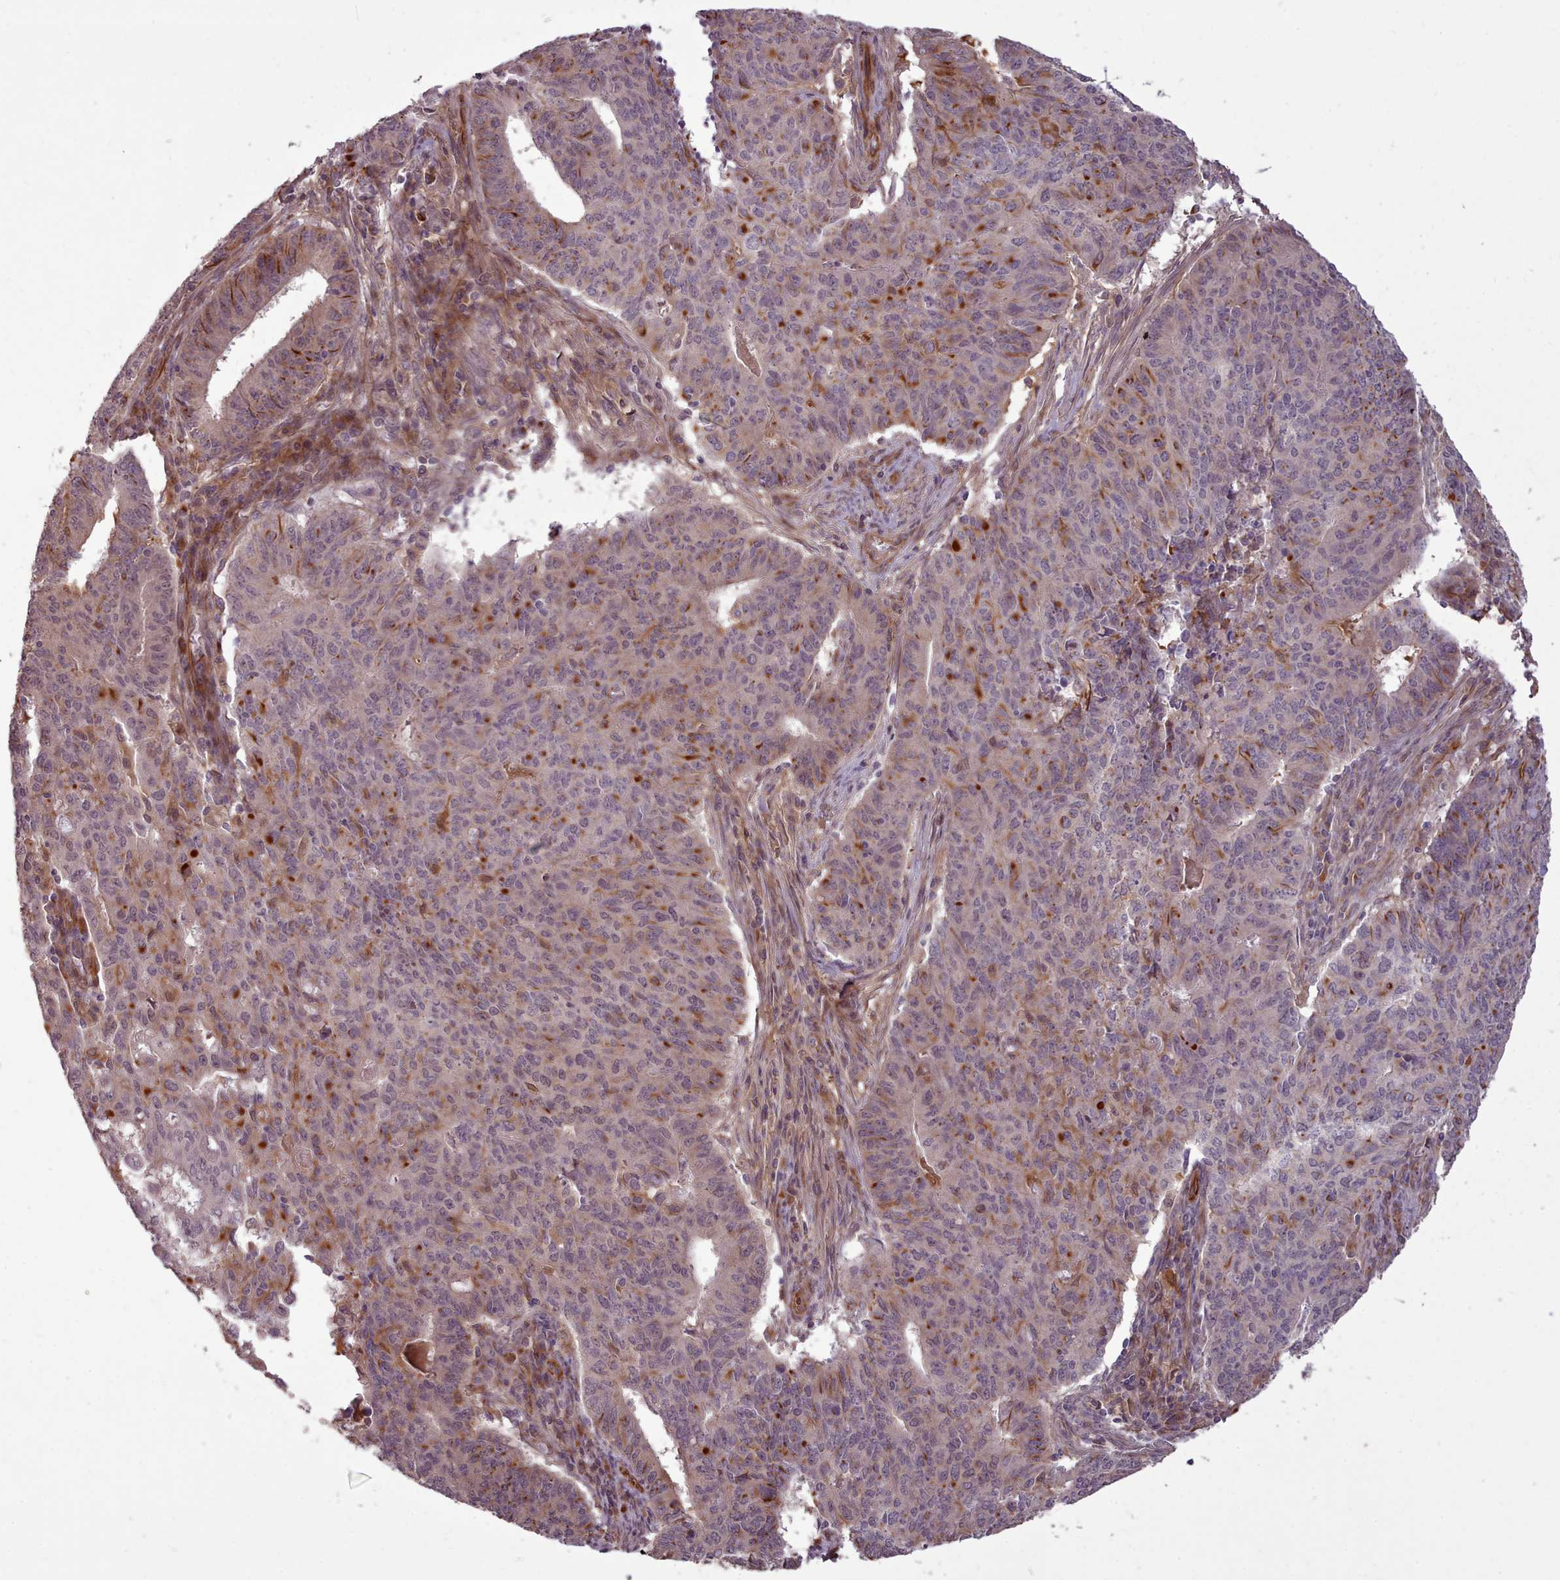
{"staining": {"intensity": "moderate", "quantity": "25%-75%", "location": "cytoplasmic/membranous"}, "tissue": "endometrial cancer", "cell_type": "Tumor cells", "image_type": "cancer", "snomed": [{"axis": "morphology", "description": "Adenocarcinoma, NOS"}, {"axis": "topography", "description": "Endometrium"}], "caption": "This is a photomicrograph of IHC staining of adenocarcinoma (endometrial), which shows moderate positivity in the cytoplasmic/membranous of tumor cells.", "gene": "GBGT1", "patient": {"sex": "female", "age": 59}}